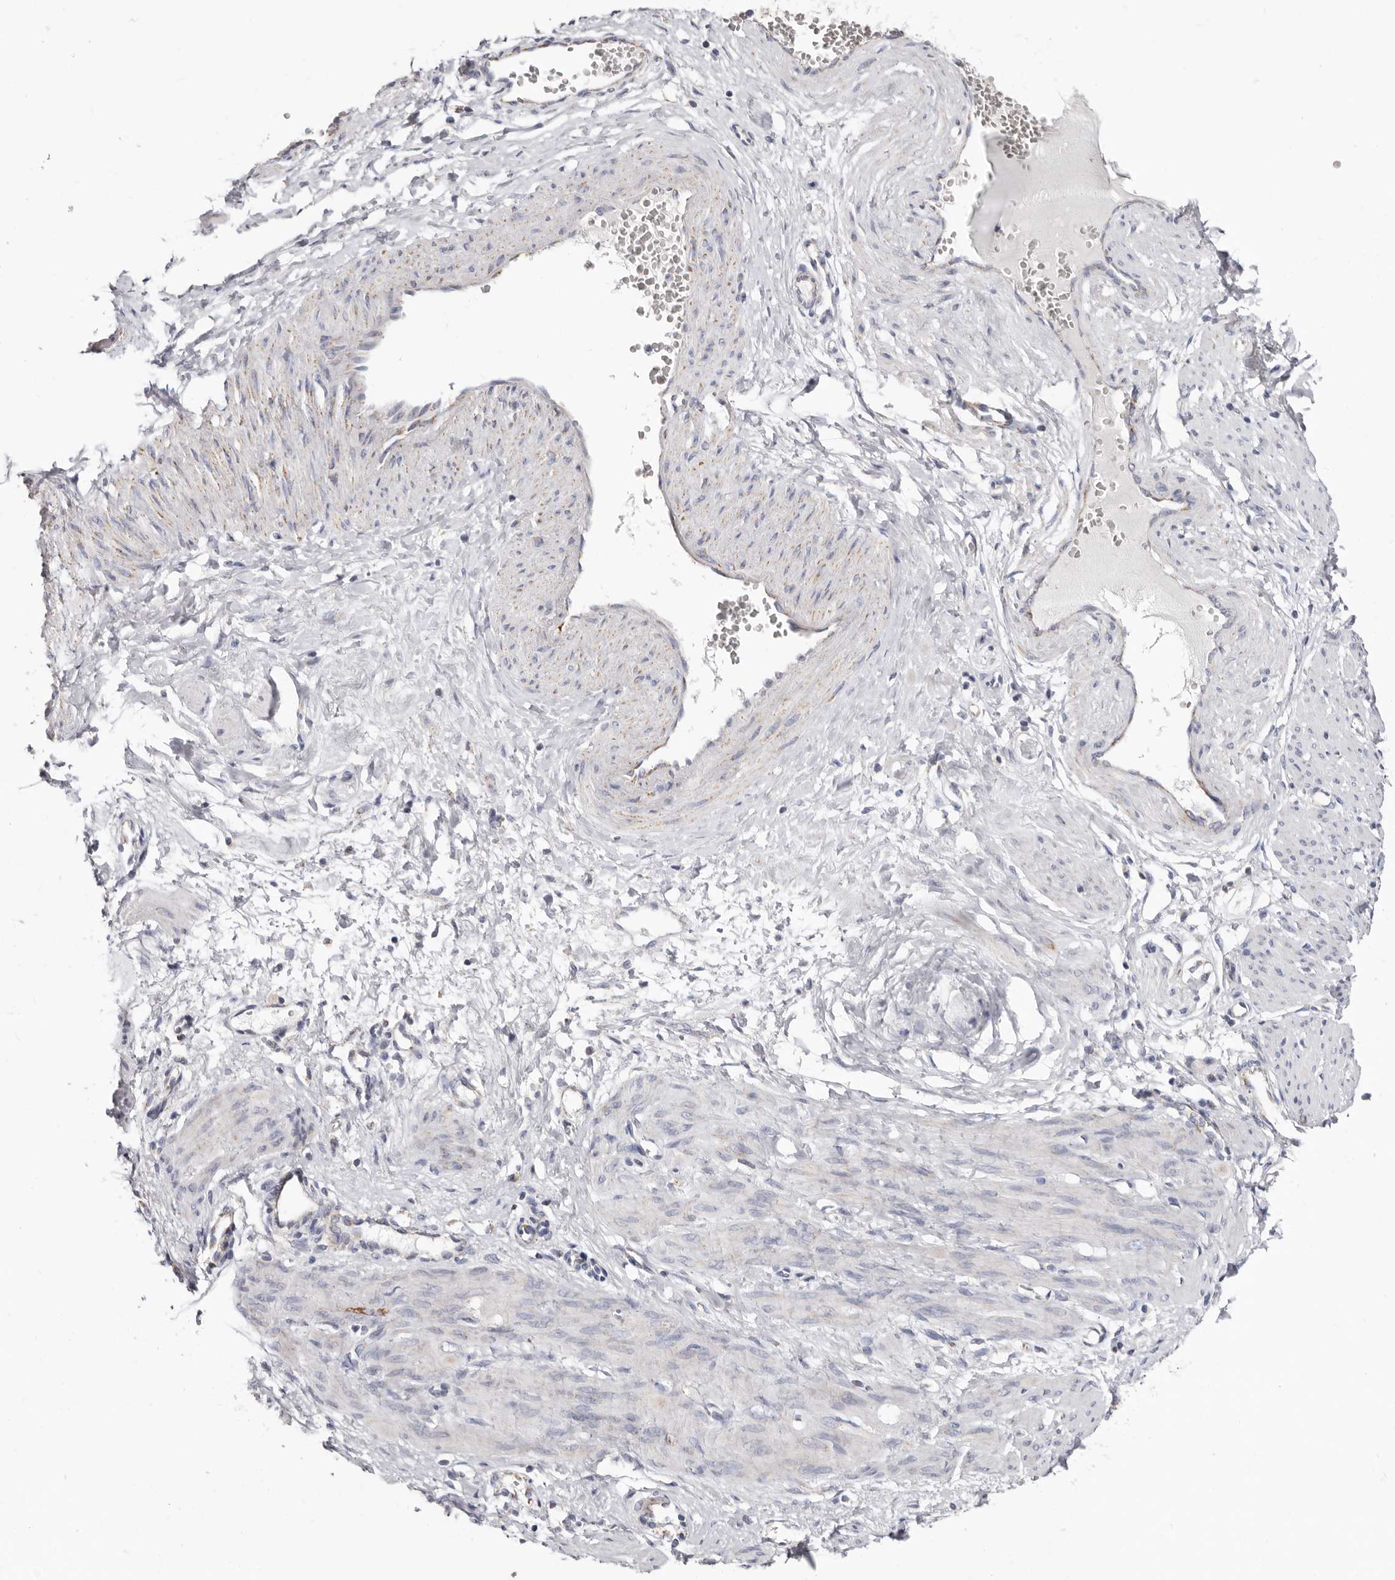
{"staining": {"intensity": "weak", "quantity": "<25%", "location": "cytoplasmic/membranous"}, "tissue": "smooth muscle", "cell_type": "Smooth muscle cells", "image_type": "normal", "snomed": [{"axis": "morphology", "description": "Normal tissue, NOS"}, {"axis": "topography", "description": "Endometrium"}], "caption": "Histopathology image shows no protein positivity in smooth muscle cells of unremarkable smooth muscle.", "gene": "RSPO2", "patient": {"sex": "female", "age": 33}}